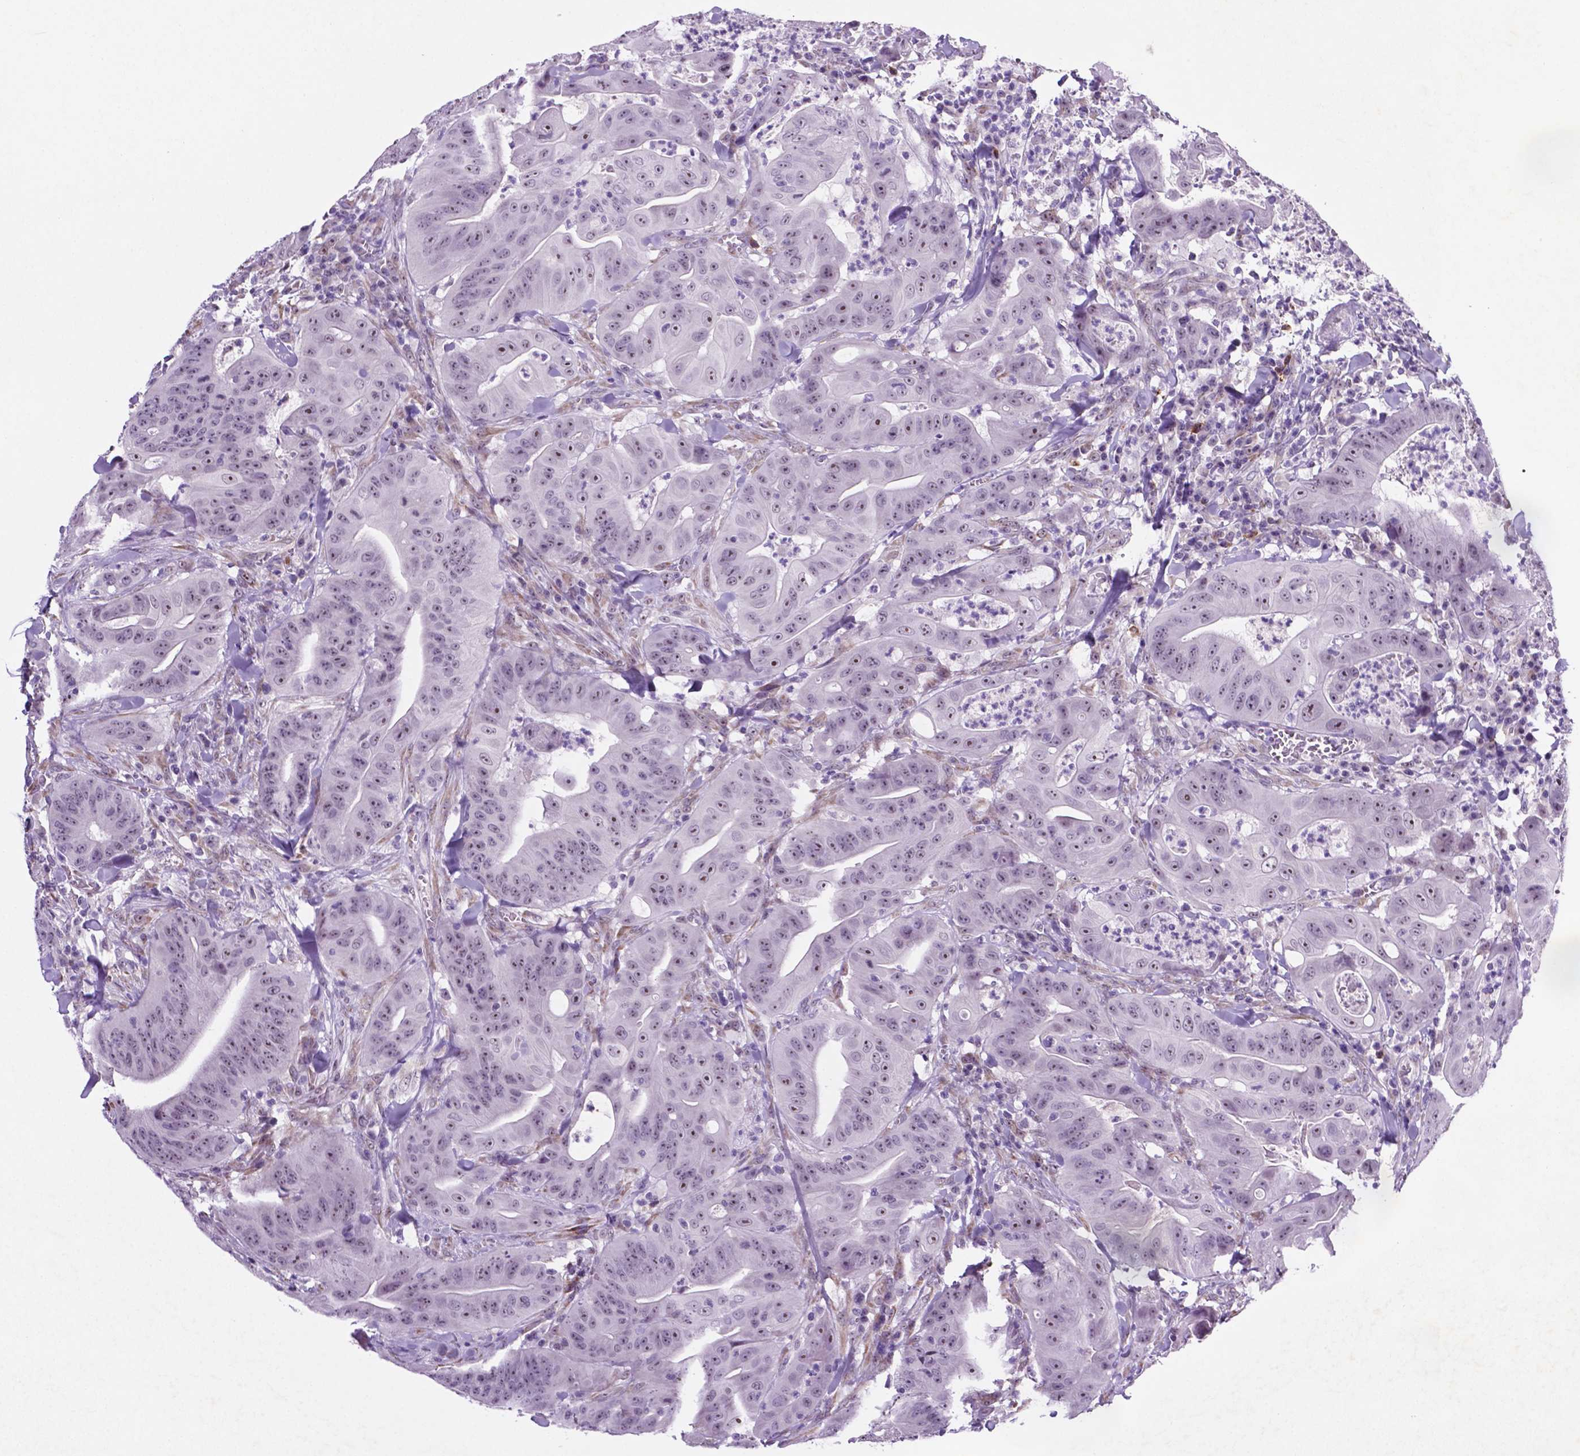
{"staining": {"intensity": "moderate", "quantity": "25%-75%", "location": "nuclear"}, "tissue": "colorectal cancer", "cell_type": "Tumor cells", "image_type": "cancer", "snomed": [{"axis": "morphology", "description": "Adenocarcinoma, NOS"}, {"axis": "topography", "description": "Colon"}], "caption": "Immunohistochemical staining of human adenocarcinoma (colorectal) demonstrates medium levels of moderate nuclear protein positivity in about 25%-75% of tumor cells.", "gene": "C18orf21", "patient": {"sex": "male", "age": 33}}